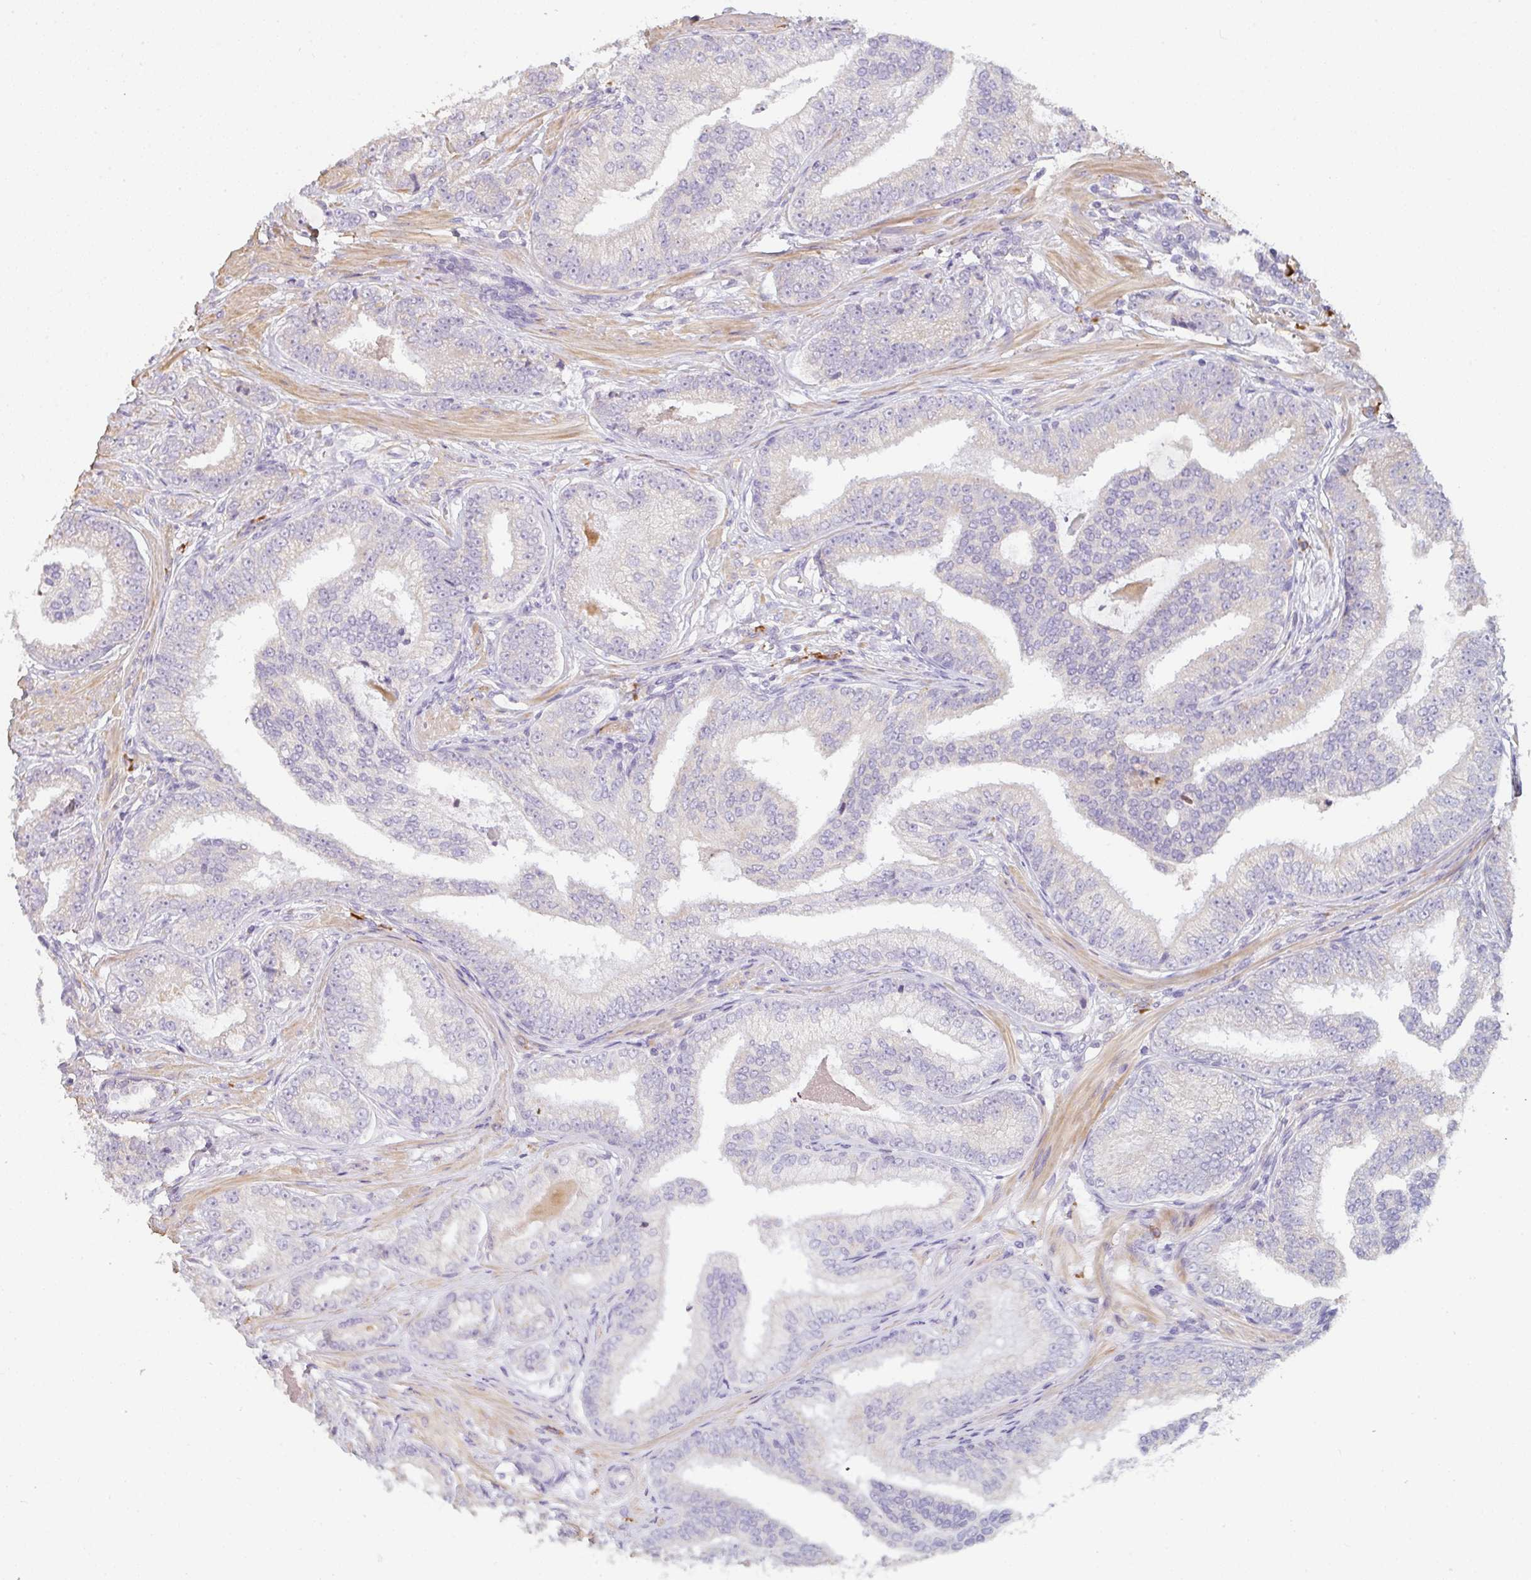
{"staining": {"intensity": "negative", "quantity": "none", "location": "none"}, "tissue": "prostate cancer", "cell_type": "Tumor cells", "image_type": "cancer", "snomed": [{"axis": "morphology", "description": "Adenocarcinoma, Low grade"}, {"axis": "topography", "description": "Prostate"}], "caption": "A high-resolution micrograph shows immunohistochemistry staining of prostate adenocarcinoma (low-grade), which shows no significant positivity in tumor cells.", "gene": "ZNF215", "patient": {"sex": "male", "age": 61}}